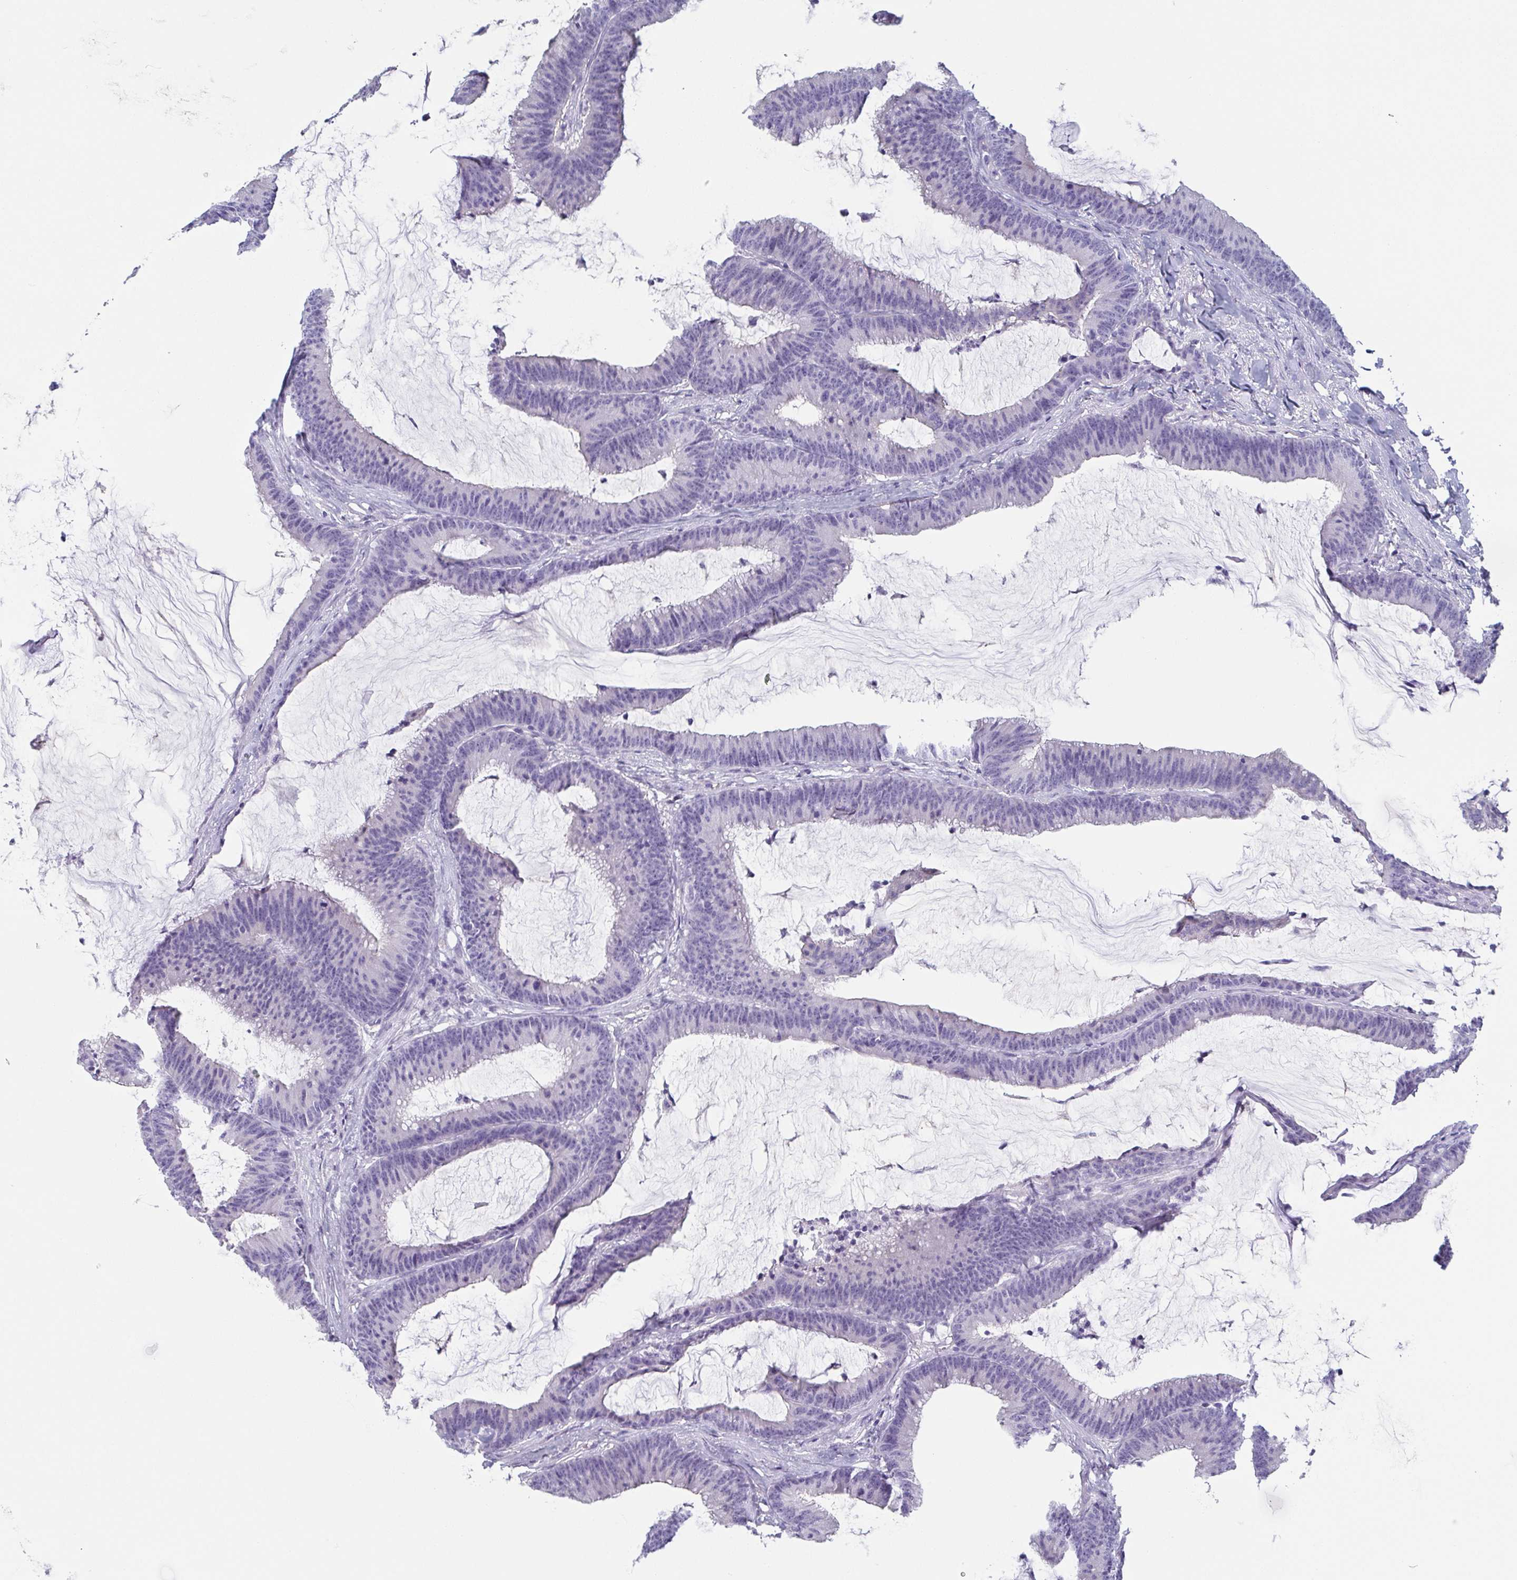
{"staining": {"intensity": "negative", "quantity": "none", "location": "none"}, "tissue": "colorectal cancer", "cell_type": "Tumor cells", "image_type": "cancer", "snomed": [{"axis": "morphology", "description": "Adenocarcinoma, NOS"}, {"axis": "topography", "description": "Colon"}], "caption": "Tumor cells are negative for protein expression in human colorectal cancer (adenocarcinoma).", "gene": "PRR4", "patient": {"sex": "female", "age": 78}}